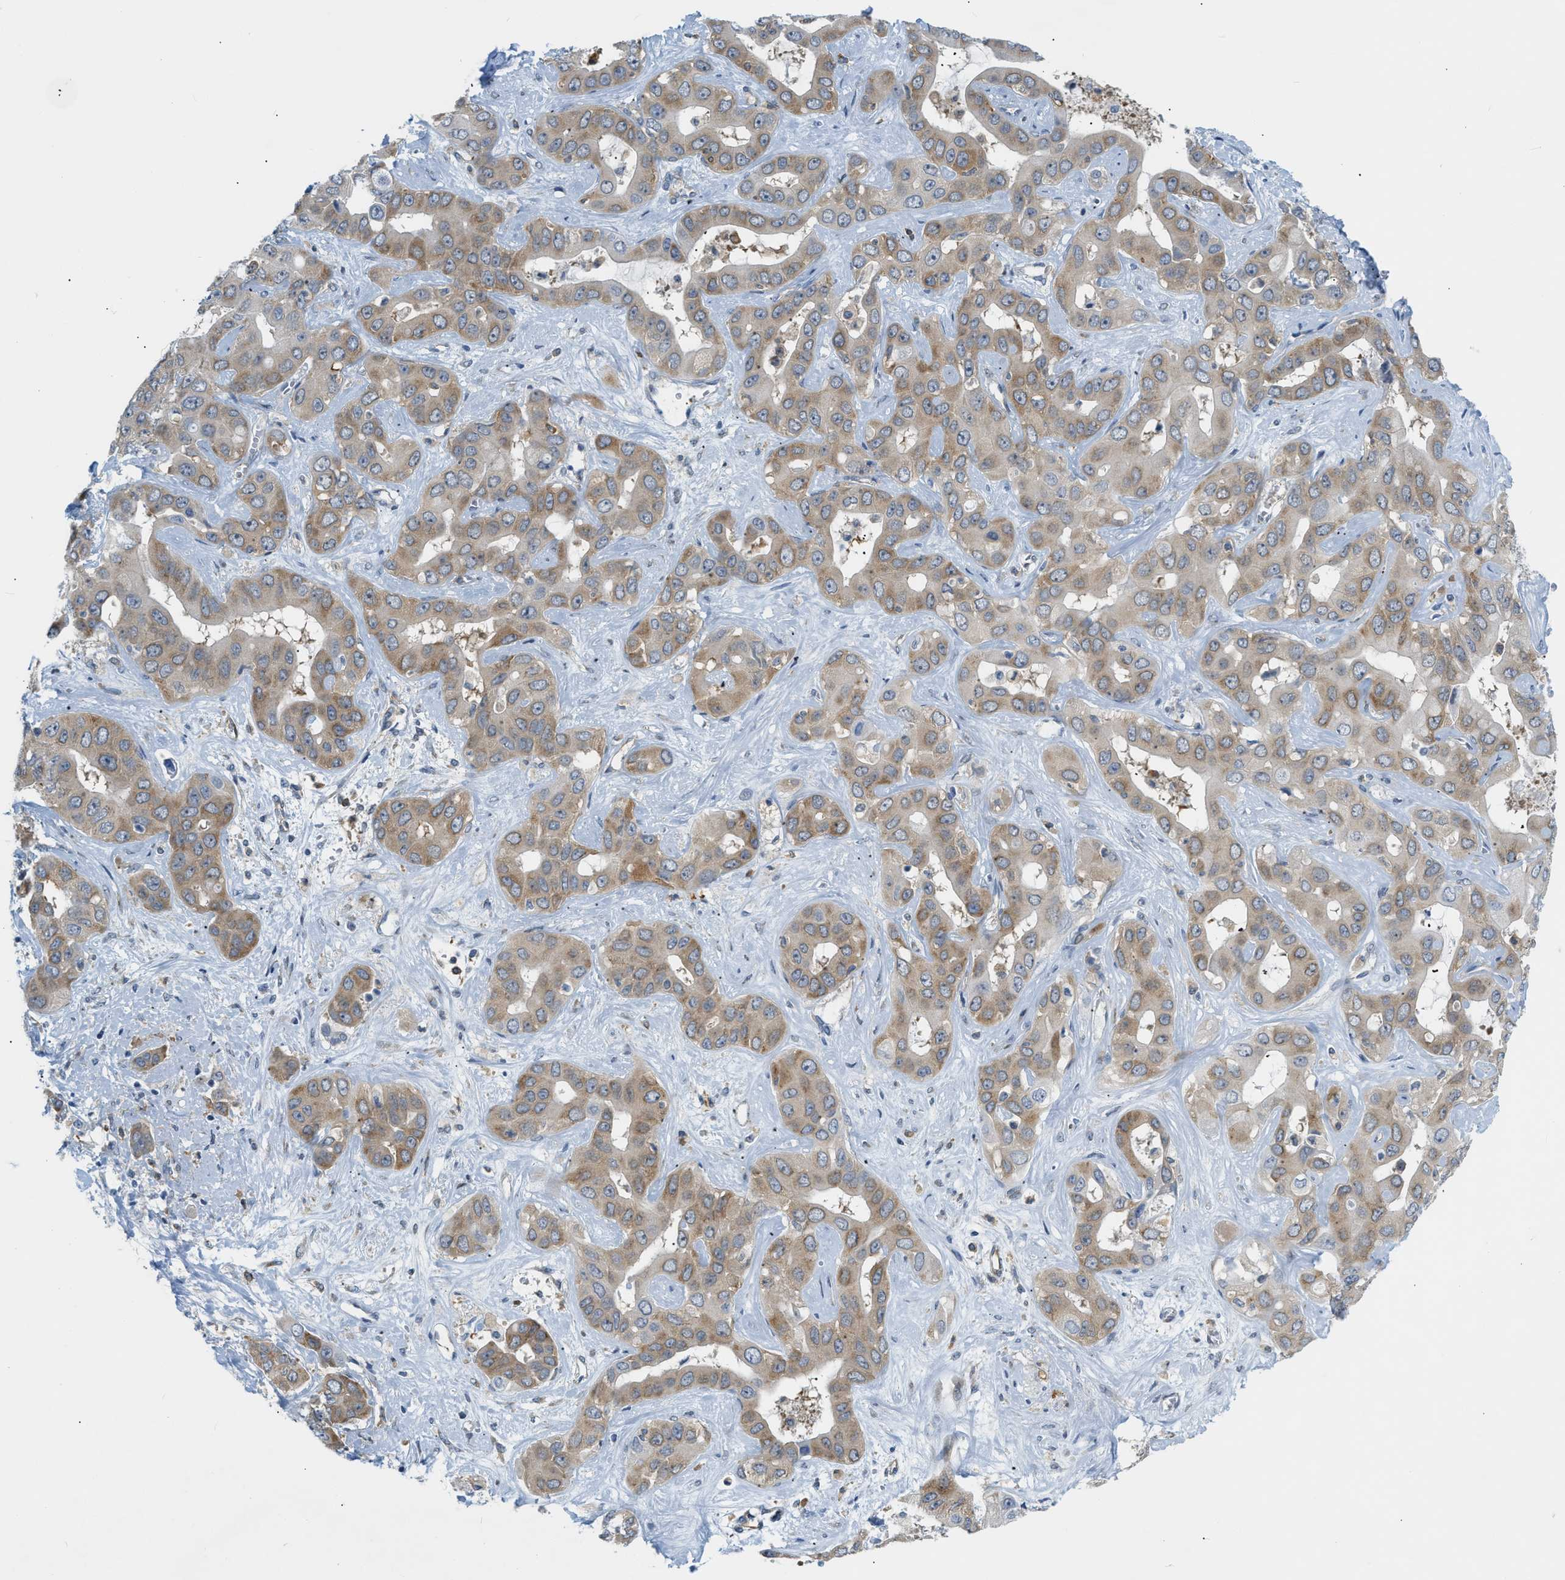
{"staining": {"intensity": "moderate", "quantity": ">75%", "location": "cytoplasmic/membranous"}, "tissue": "liver cancer", "cell_type": "Tumor cells", "image_type": "cancer", "snomed": [{"axis": "morphology", "description": "Cholangiocarcinoma"}, {"axis": "topography", "description": "Liver"}], "caption": "DAB (3,3'-diaminobenzidine) immunohistochemical staining of liver cancer (cholangiocarcinoma) exhibits moderate cytoplasmic/membranous protein expression in about >75% of tumor cells. (DAB = brown stain, brightfield microscopy at high magnification).", "gene": "ZNF408", "patient": {"sex": "female", "age": 52}}